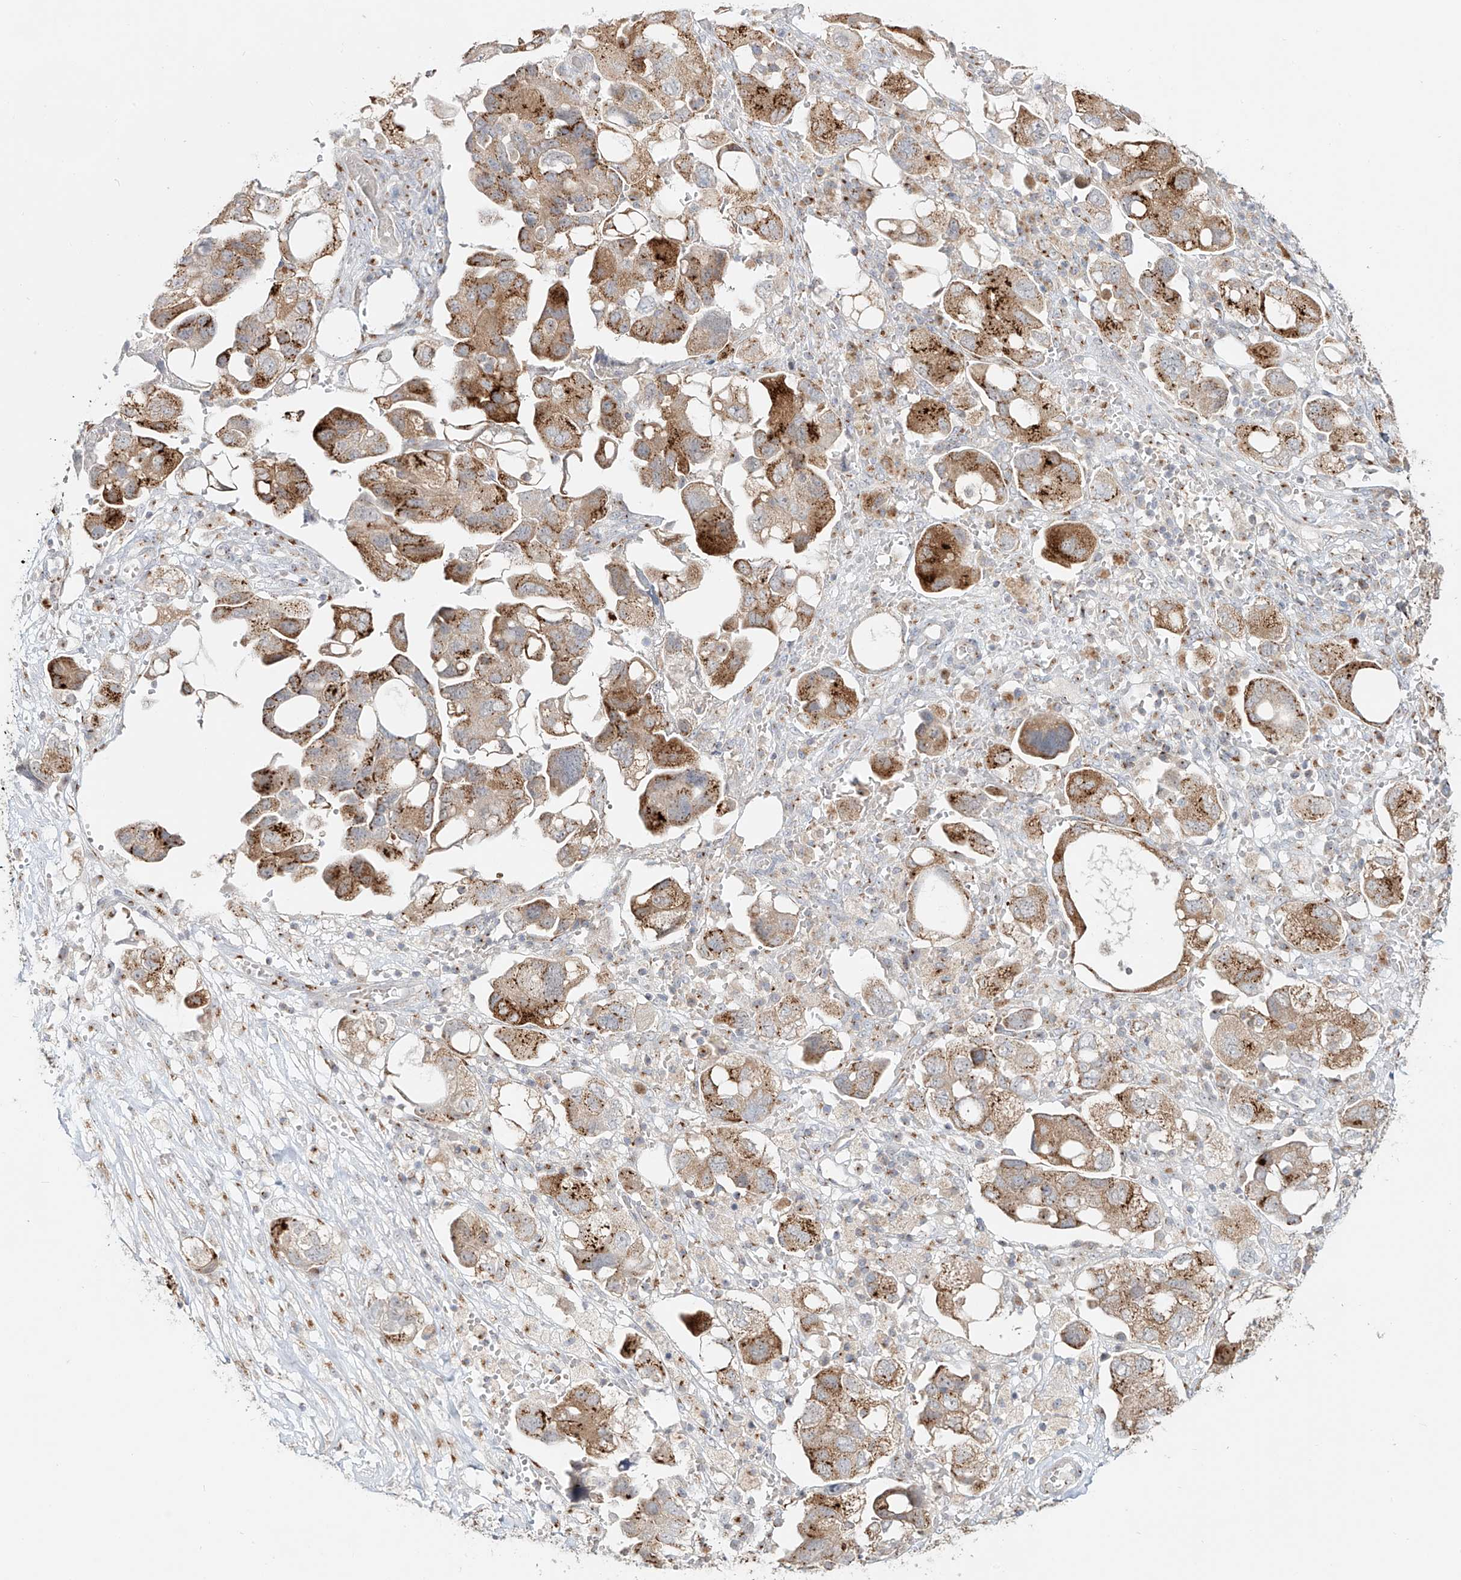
{"staining": {"intensity": "moderate", "quantity": ">75%", "location": "cytoplasmic/membranous"}, "tissue": "ovarian cancer", "cell_type": "Tumor cells", "image_type": "cancer", "snomed": [{"axis": "morphology", "description": "Carcinoma, NOS"}, {"axis": "morphology", "description": "Cystadenocarcinoma, serous, NOS"}, {"axis": "topography", "description": "Ovary"}], "caption": "About >75% of tumor cells in human ovarian cancer show moderate cytoplasmic/membranous protein positivity as visualized by brown immunohistochemical staining.", "gene": "BSDC1", "patient": {"sex": "female", "age": 69}}